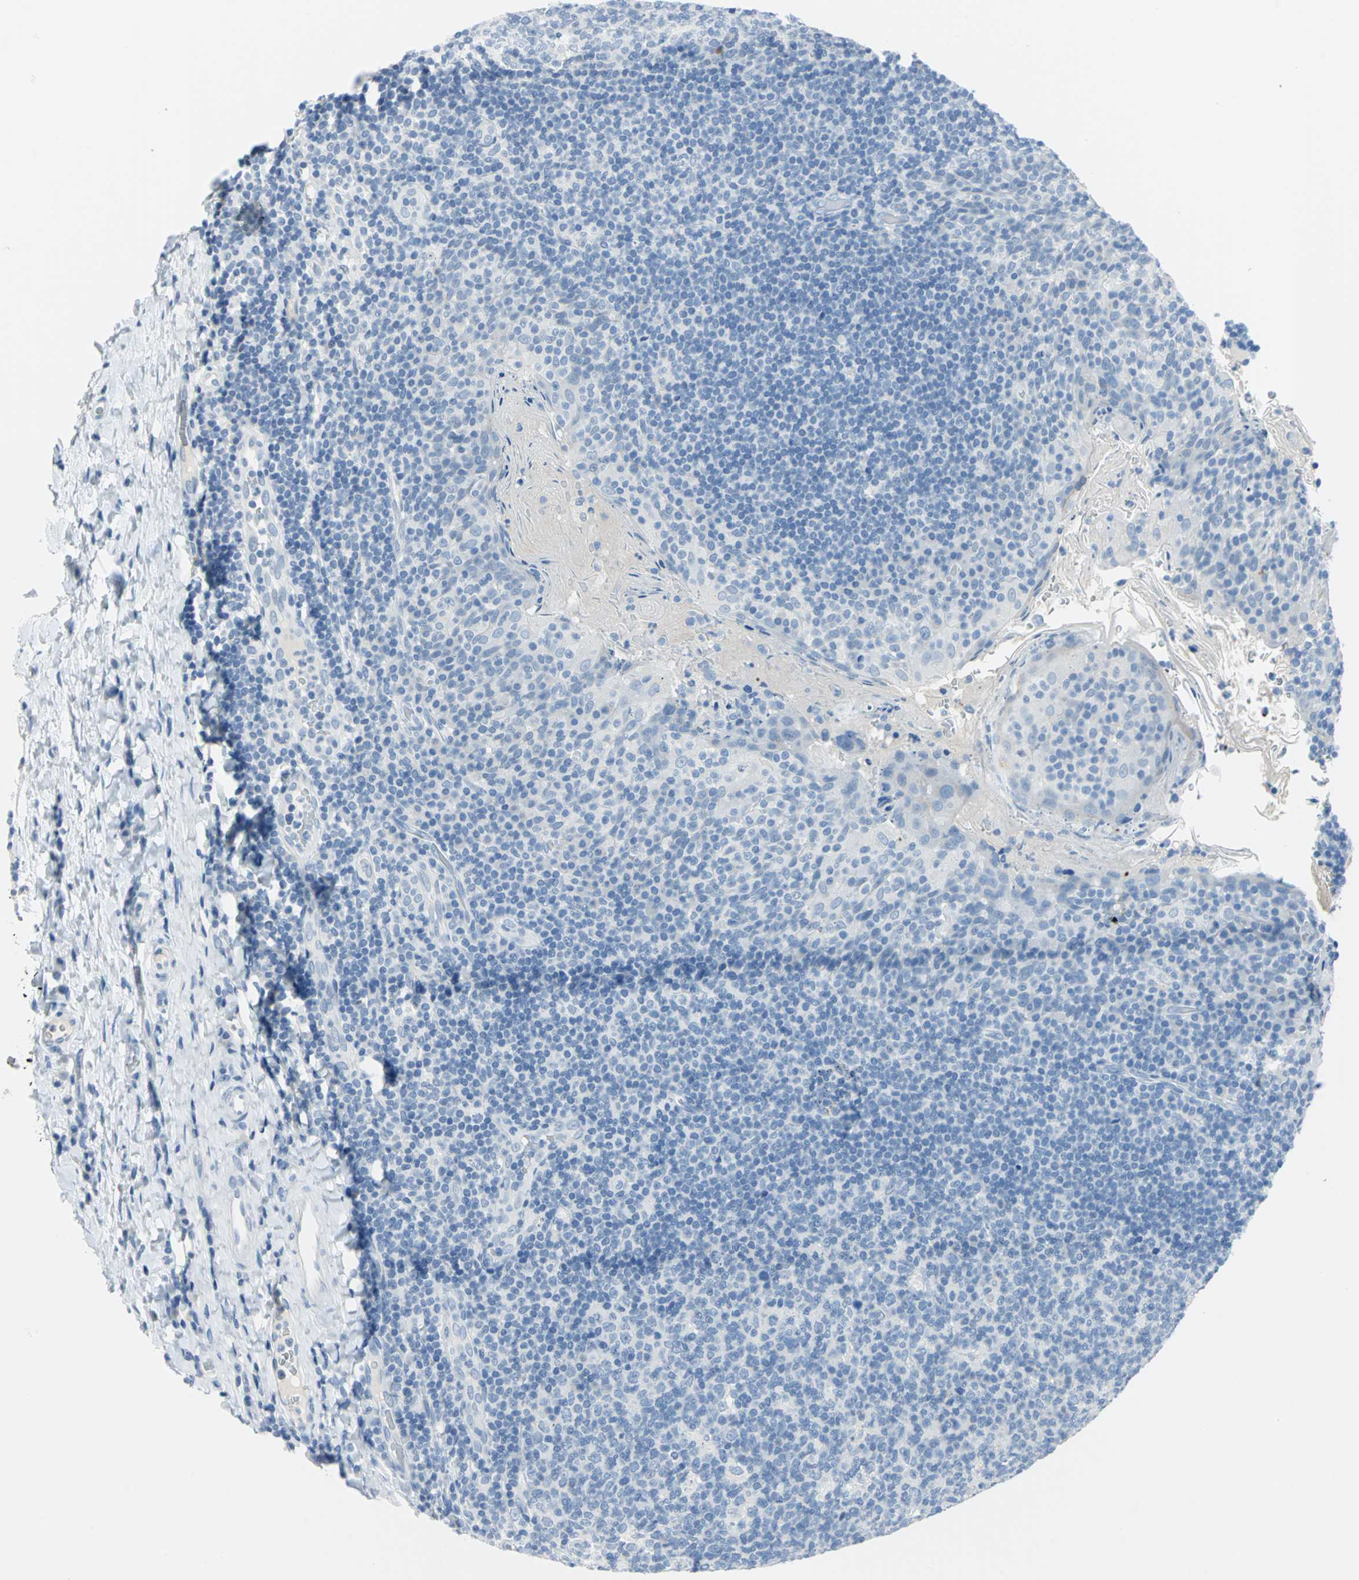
{"staining": {"intensity": "negative", "quantity": "none", "location": "none"}, "tissue": "tonsil", "cell_type": "Germinal center cells", "image_type": "normal", "snomed": [{"axis": "morphology", "description": "Normal tissue, NOS"}, {"axis": "topography", "description": "Tonsil"}], "caption": "Immunohistochemistry histopathology image of benign tonsil: tonsil stained with DAB displays no significant protein staining in germinal center cells.", "gene": "PKLR", "patient": {"sex": "male", "age": 17}}